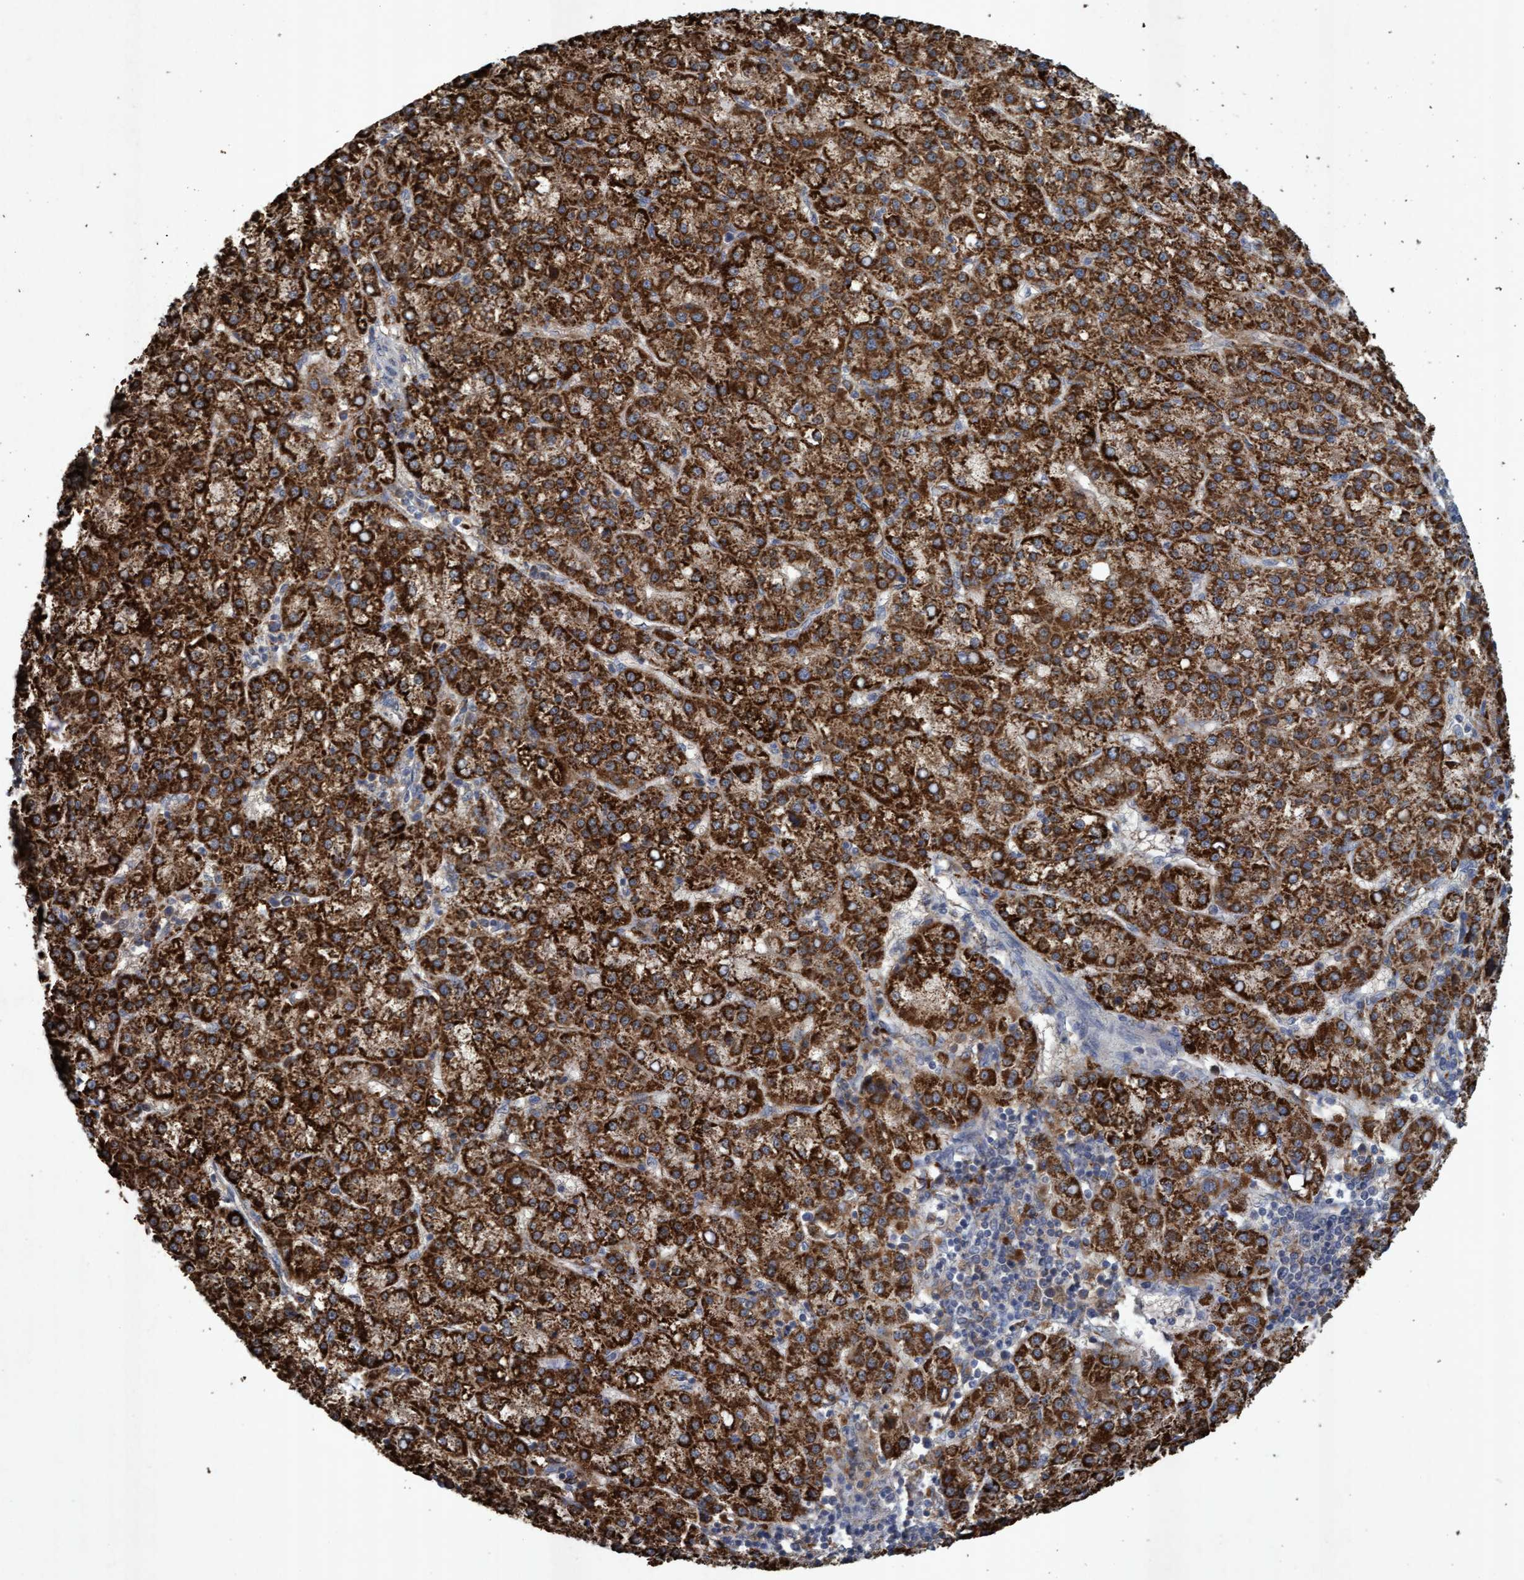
{"staining": {"intensity": "strong", "quantity": ">75%", "location": "cytoplasmic/membranous"}, "tissue": "liver cancer", "cell_type": "Tumor cells", "image_type": "cancer", "snomed": [{"axis": "morphology", "description": "Carcinoma, Hepatocellular, NOS"}, {"axis": "topography", "description": "Liver"}], "caption": "Tumor cells exhibit high levels of strong cytoplasmic/membranous staining in about >75% of cells in liver cancer (hepatocellular carcinoma).", "gene": "ATPAF2", "patient": {"sex": "female", "age": 58}}